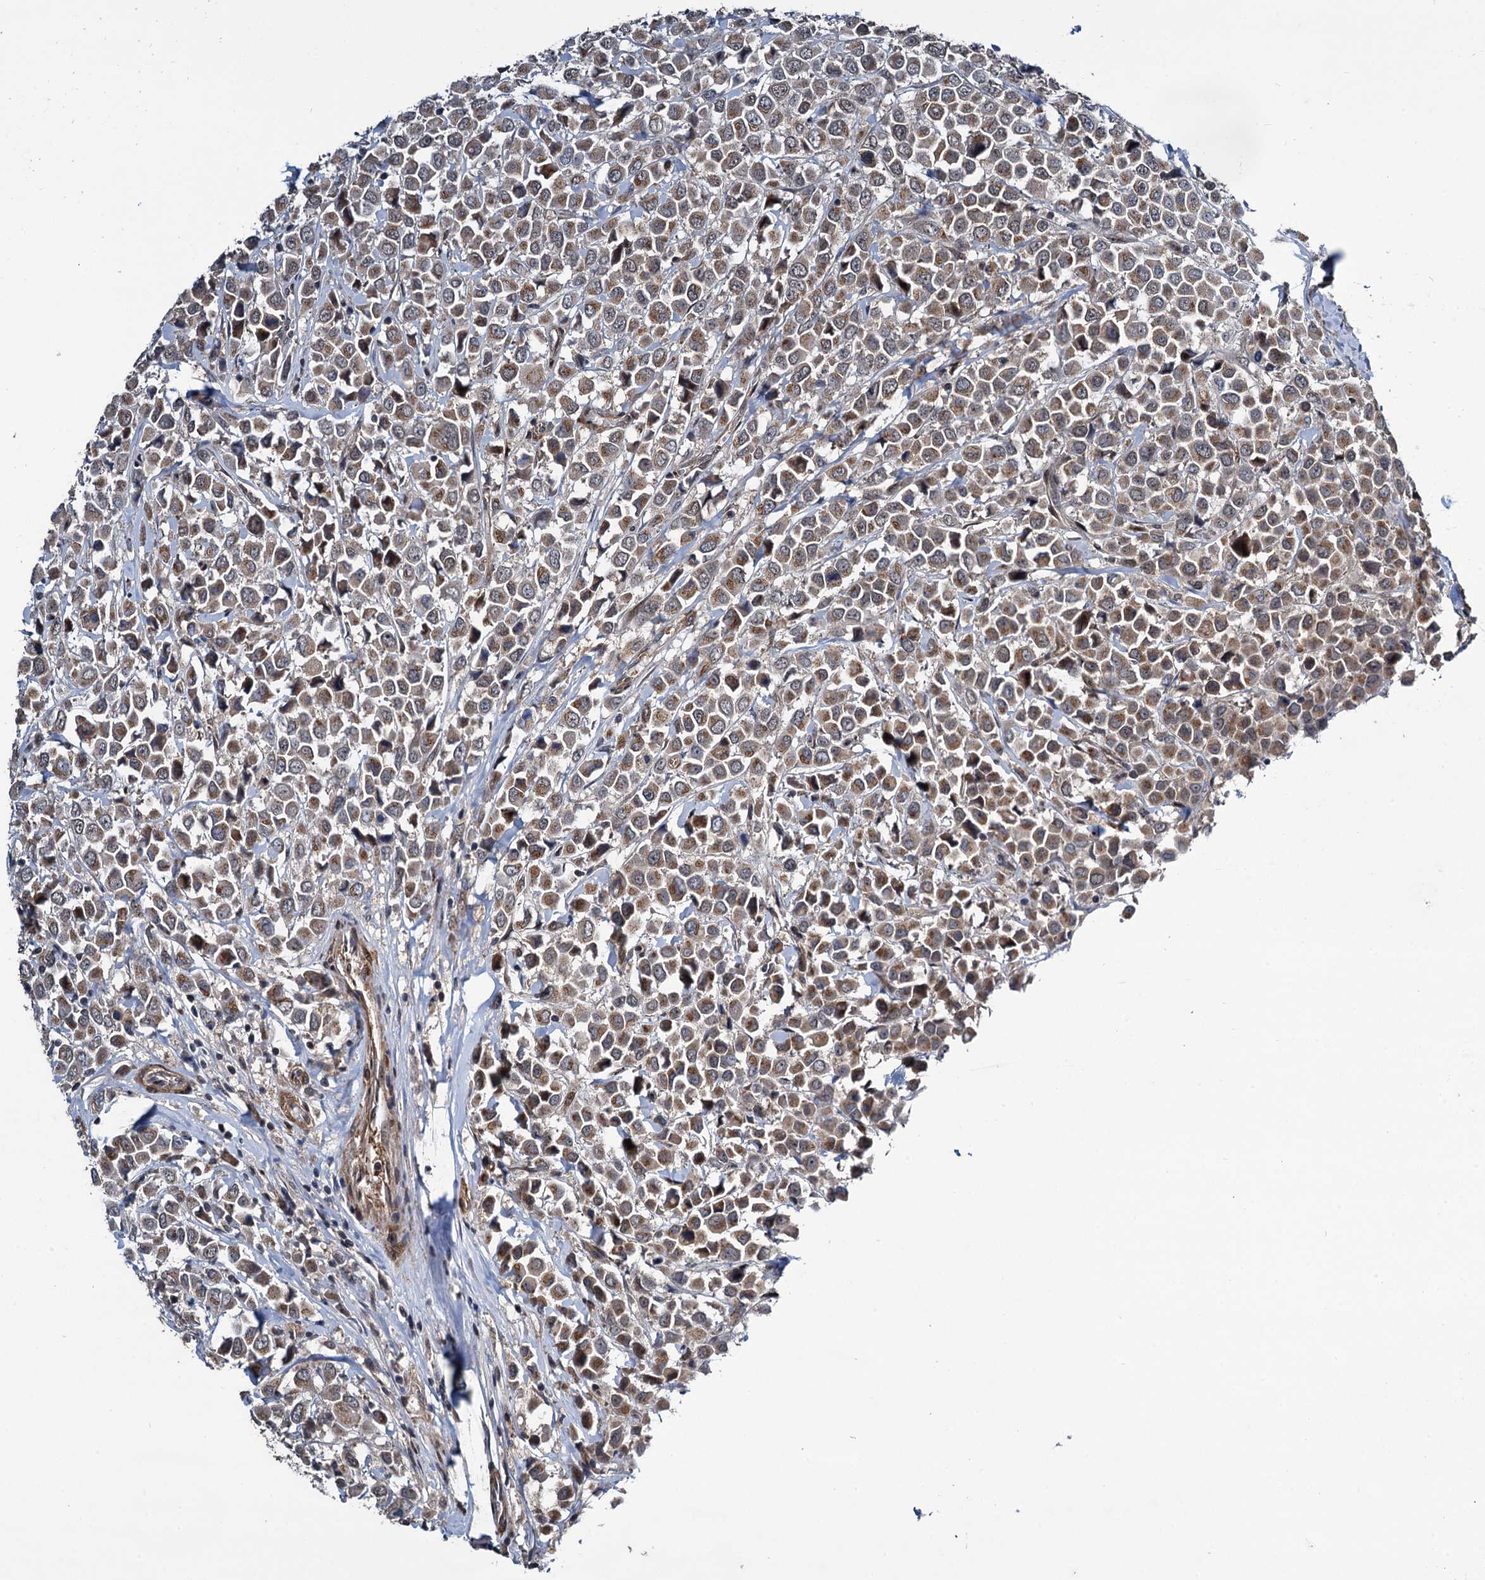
{"staining": {"intensity": "moderate", "quantity": ">75%", "location": "cytoplasmic/membranous"}, "tissue": "breast cancer", "cell_type": "Tumor cells", "image_type": "cancer", "snomed": [{"axis": "morphology", "description": "Duct carcinoma"}, {"axis": "topography", "description": "Breast"}], "caption": "A photomicrograph of invasive ductal carcinoma (breast) stained for a protein exhibits moderate cytoplasmic/membranous brown staining in tumor cells. The staining is performed using DAB (3,3'-diaminobenzidine) brown chromogen to label protein expression. The nuclei are counter-stained blue using hematoxylin.", "gene": "ARHGAP42", "patient": {"sex": "female", "age": 61}}